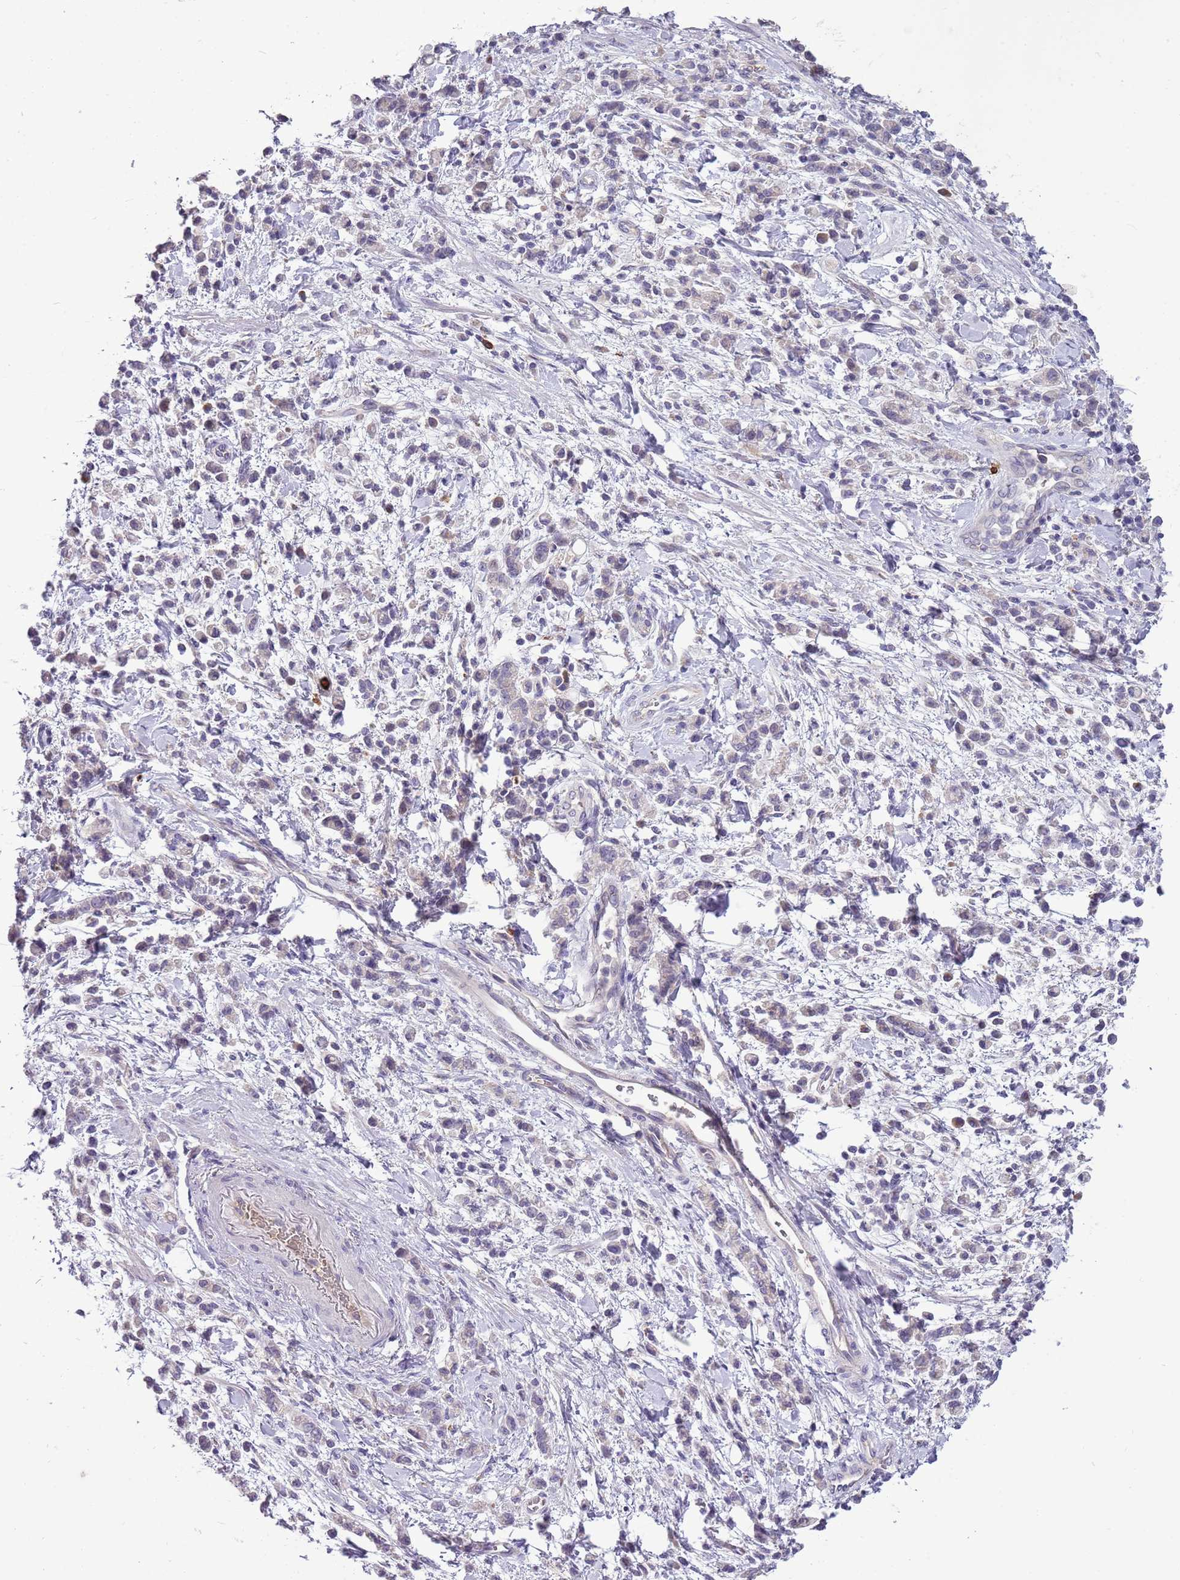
{"staining": {"intensity": "weak", "quantity": "<25%", "location": "cytoplasmic/membranous"}, "tissue": "stomach cancer", "cell_type": "Tumor cells", "image_type": "cancer", "snomed": [{"axis": "morphology", "description": "Adenocarcinoma, NOS"}, {"axis": "topography", "description": "Stomach"}], "caption": "Stomach cancer (adenocarcinoma) stained for a protein using immunohistochemistry shows no expression tumor cells.", "gene": "SCAMP5", "patient": {"sex": "male", "age": 76}}